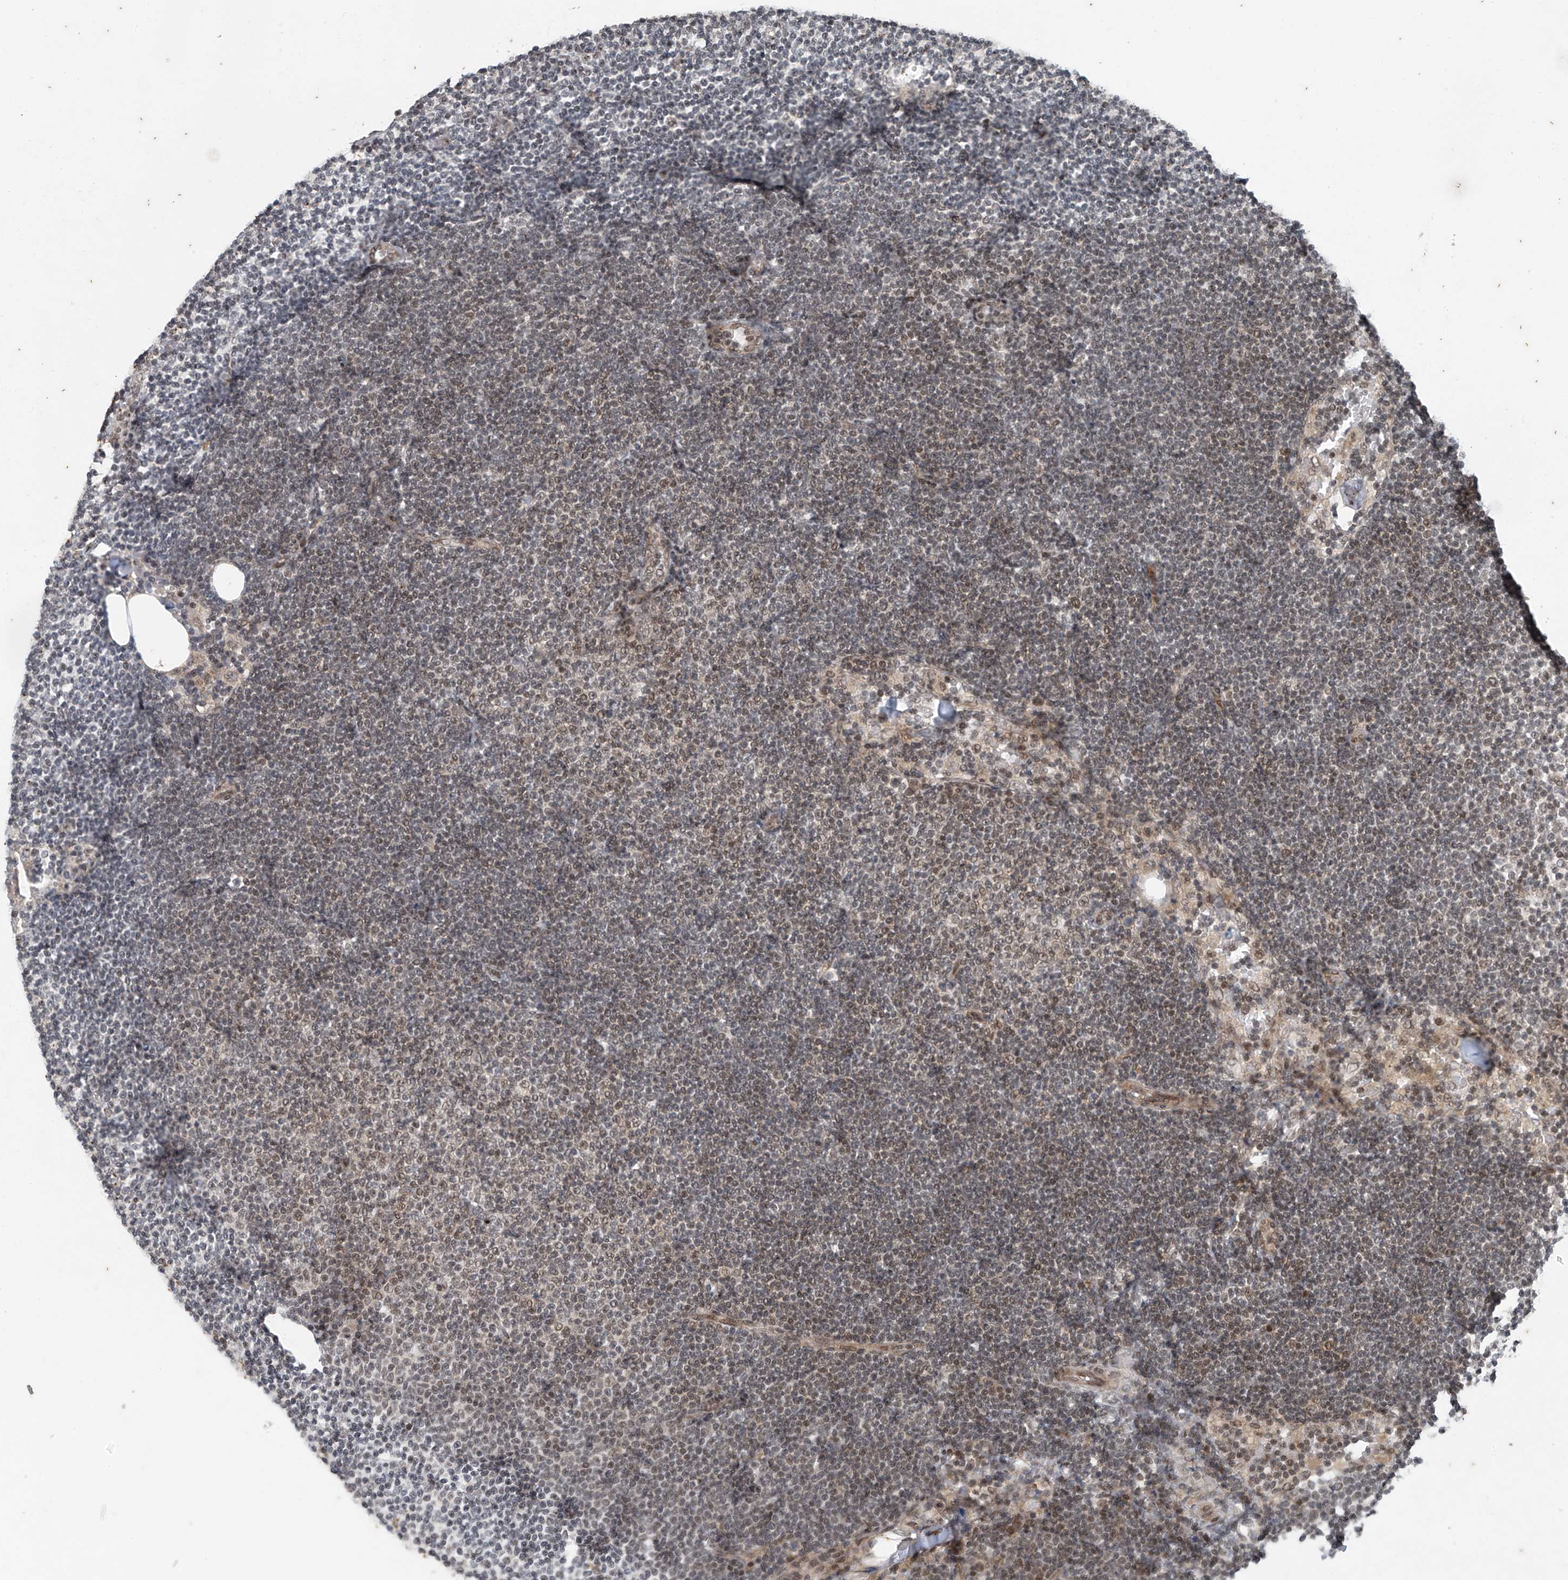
{"staining": {"intensity": "moderate", "quantity": "25%-75%", "location": "nuclear"}, "tissue": "lymphoma", "cell_type": "Tumor cells", "image_type": "cancer", "snomed": [{"axis": "morphology", "description": "Malignant lymphoma, non-Hodgkin's type, Low grade"}, {"axis": "topography", "description": "Lymph node"}], "caption": "Low-grade malignant lymphoma, non-Hodgkin's type stained with IHC reveals moderate nuclear staining in approximately 25%-75% of tumor cells. Nuclei are stained in blue.", "gene": "TAF8", "patient": {"sex": "female", "age": 53}}